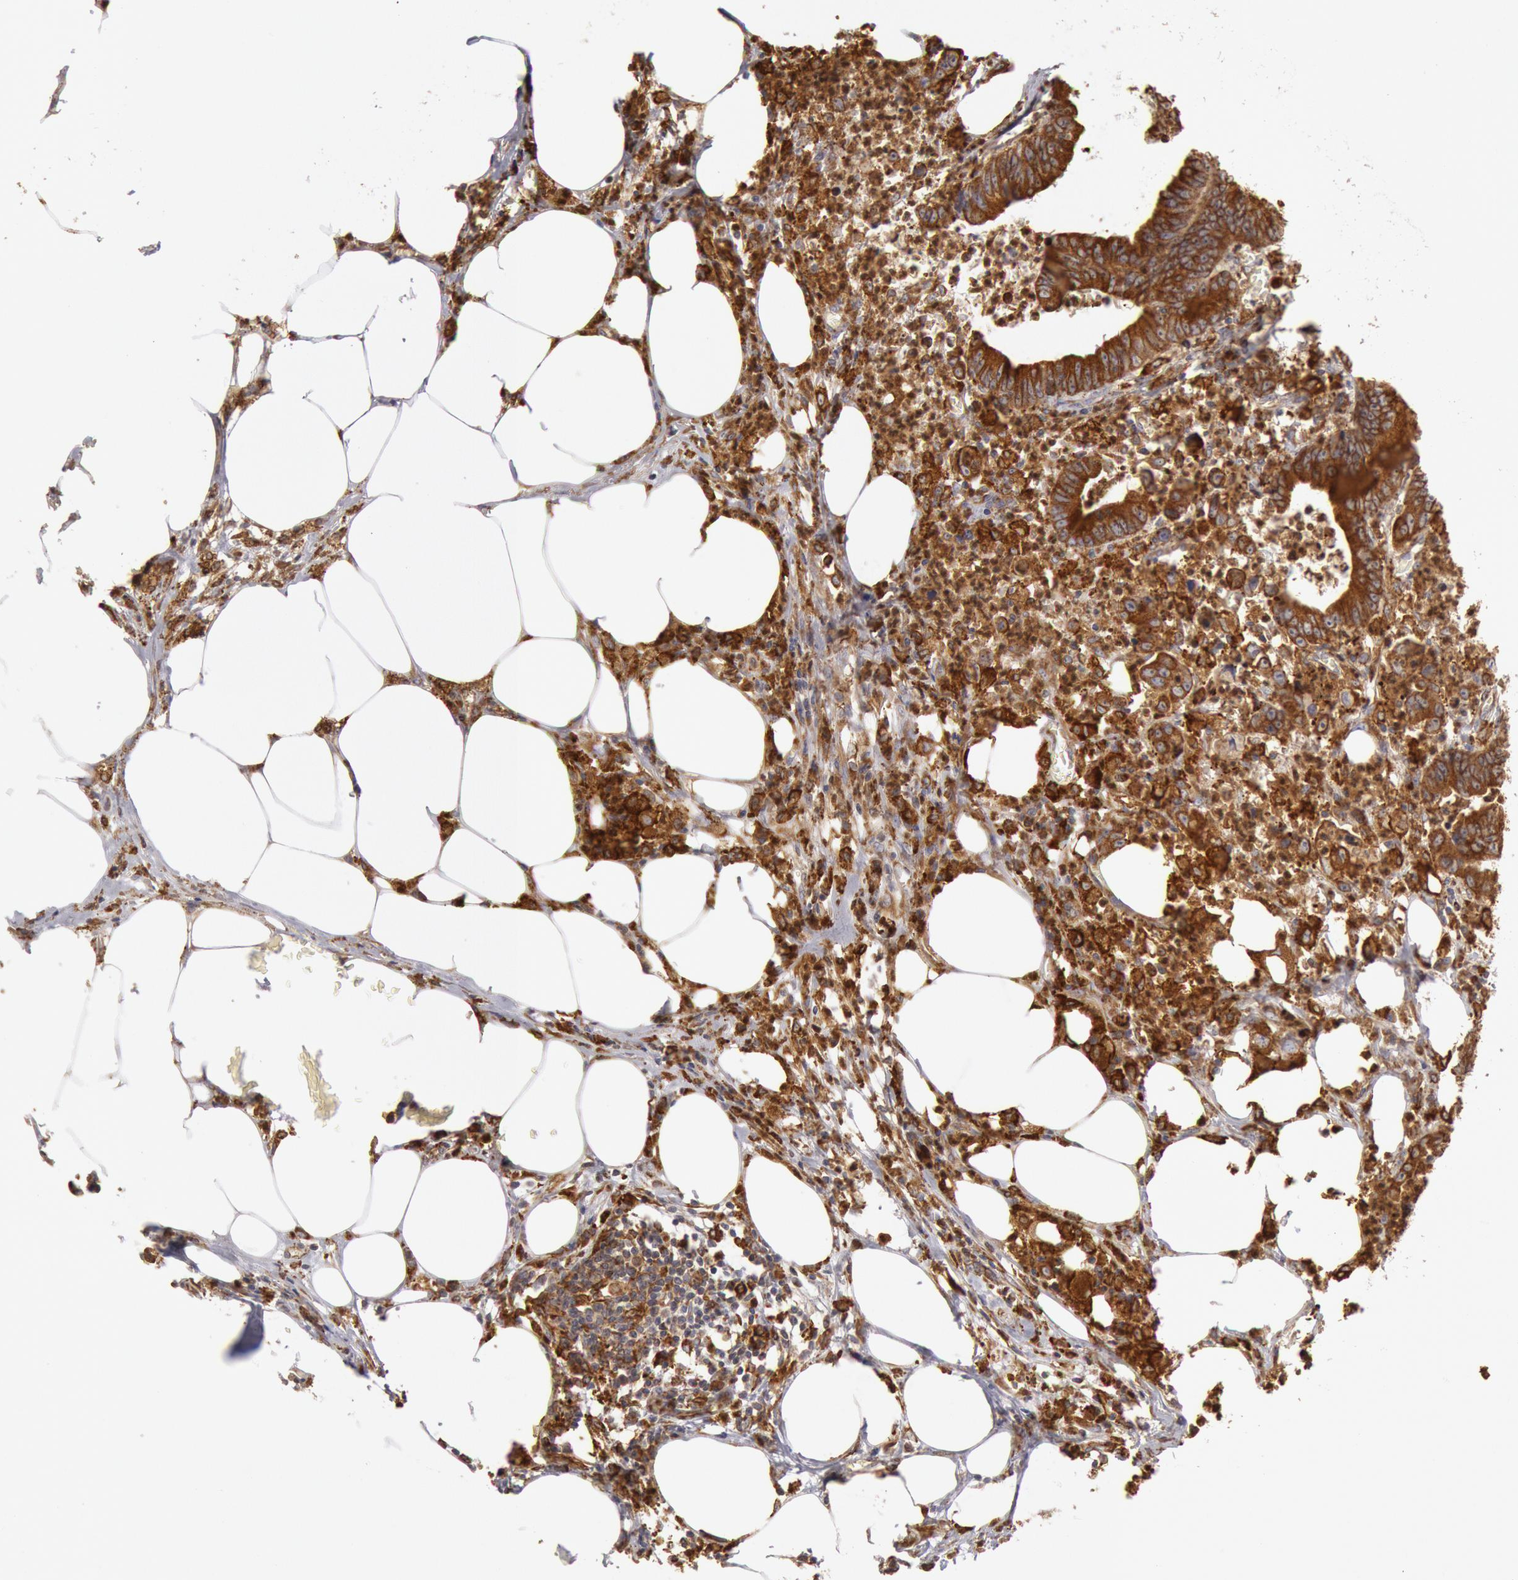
{"staining": {"intensity": "strong", "quantity": ">75%", "location": "cytoplasmic/membranous"}, "tissue": "colorectal cancer", "cell_type": "Tumor cells", "image_type": "cancer", "snomed": [{"axis": "morphology", "description": "Adenocarcinoma, NOS"}, {"axis": "topography", "description": "Colon"}], "caption": "Colorectal adenocarcinoma was stained to show a protein in brown. There is high levels of strong cytoplasmic/membranous positivity in approximately >75% of tumor cells. (DAB IHC with brightfield microscopy, high magnification).", "gene": "ERP44", "patient": {"sex": "male", "age": 55}}